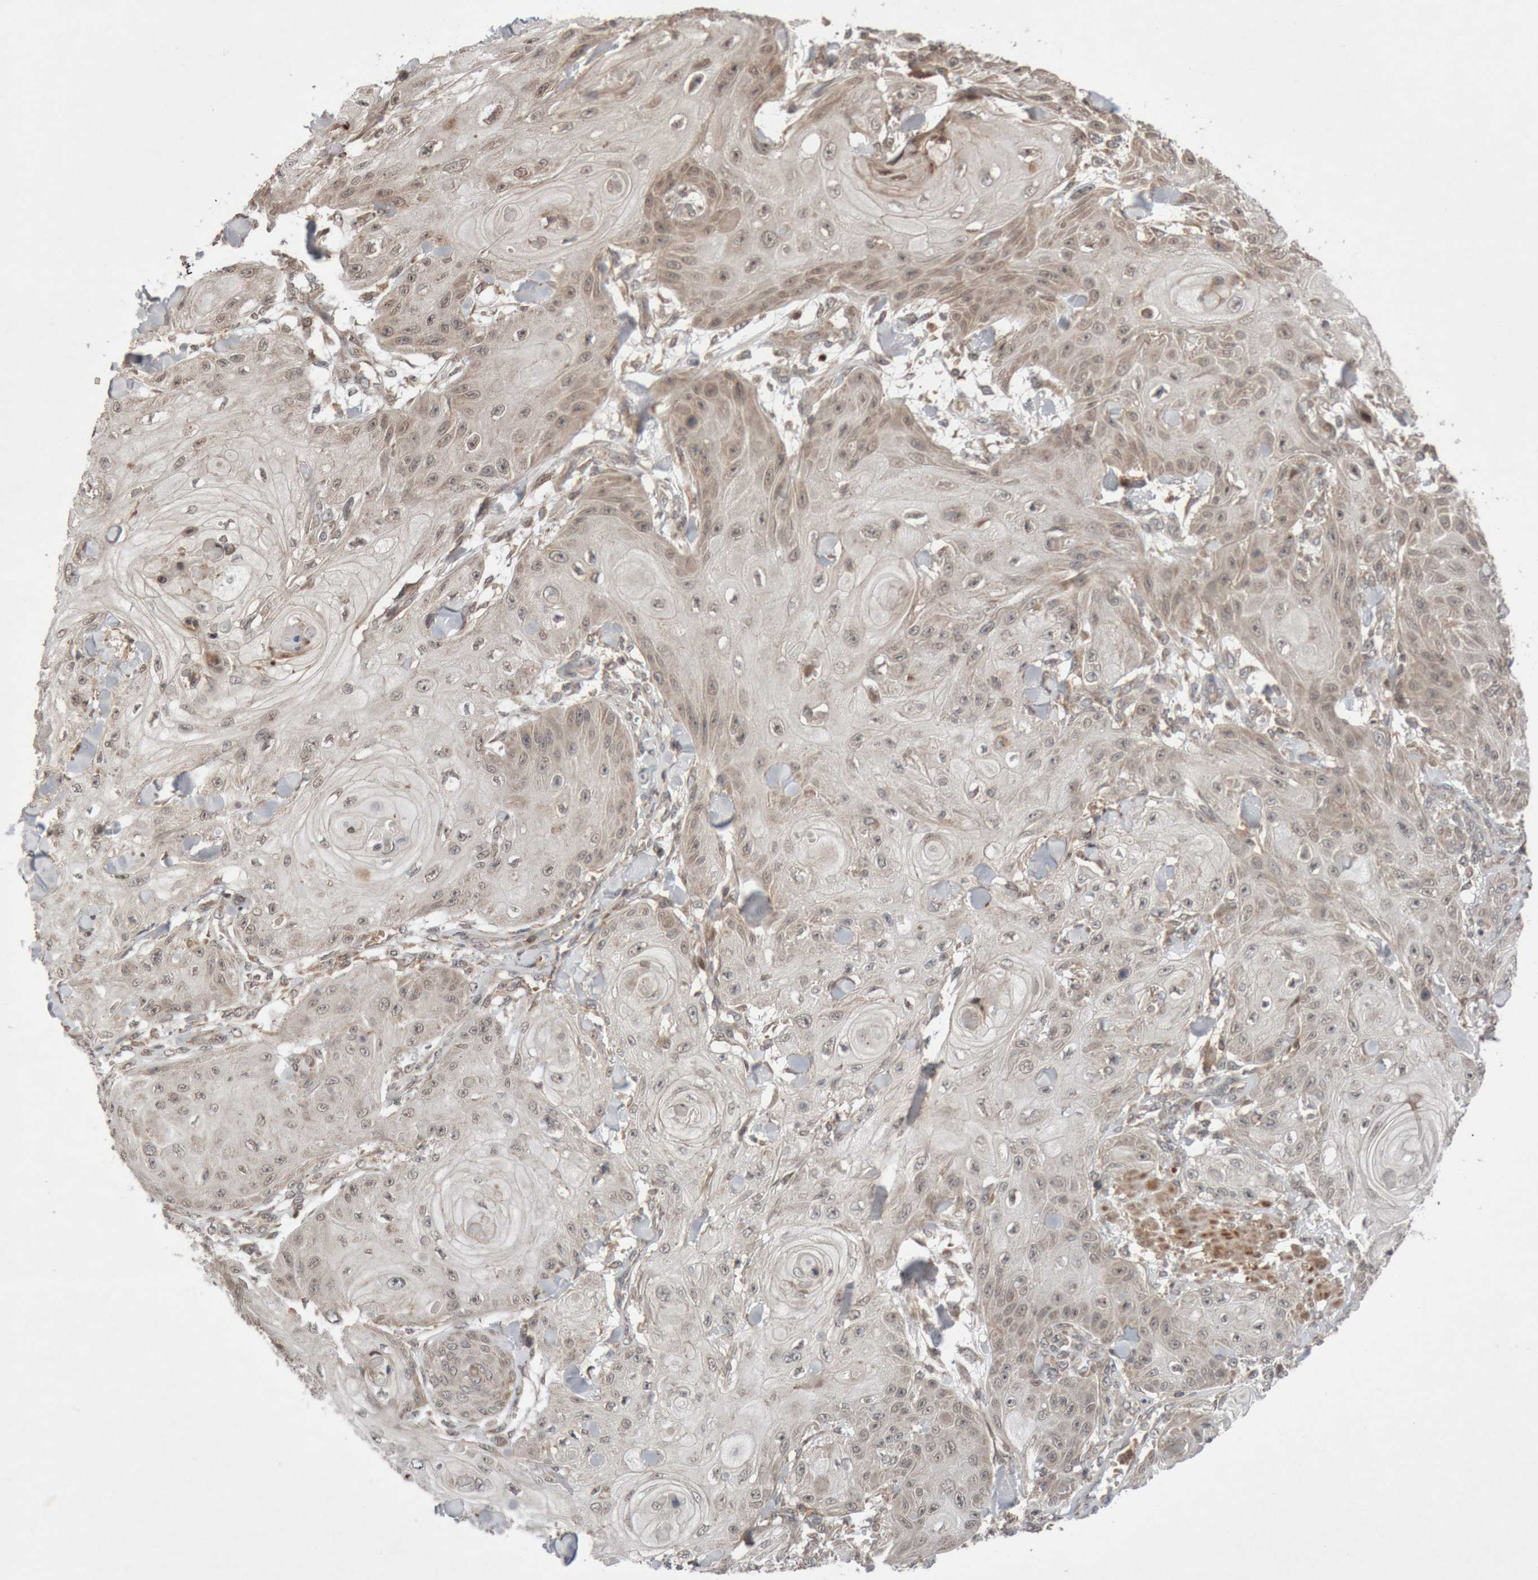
{"staining": {"intensity": "weak", "quantity": "25%-75%", "location": "cytoplasmic/membranous"}, "tissue": "skin cancer", "cell_type": "Tumor cells", "image_type": "cancer", "snomed": [{"axis": "morphology", "description": "Squamous cell carcinoma, NOS"}, {"axis": "topography", "description": "Skin"}], "caption": "Immunohistochemistry of skin cancer reveals low levels of weak cytoplasmic/membranous expression in approximately 25%-75% of tumor cells.", "gene": "KIF21B", "patient": {"sex": "male", "age": 74}}